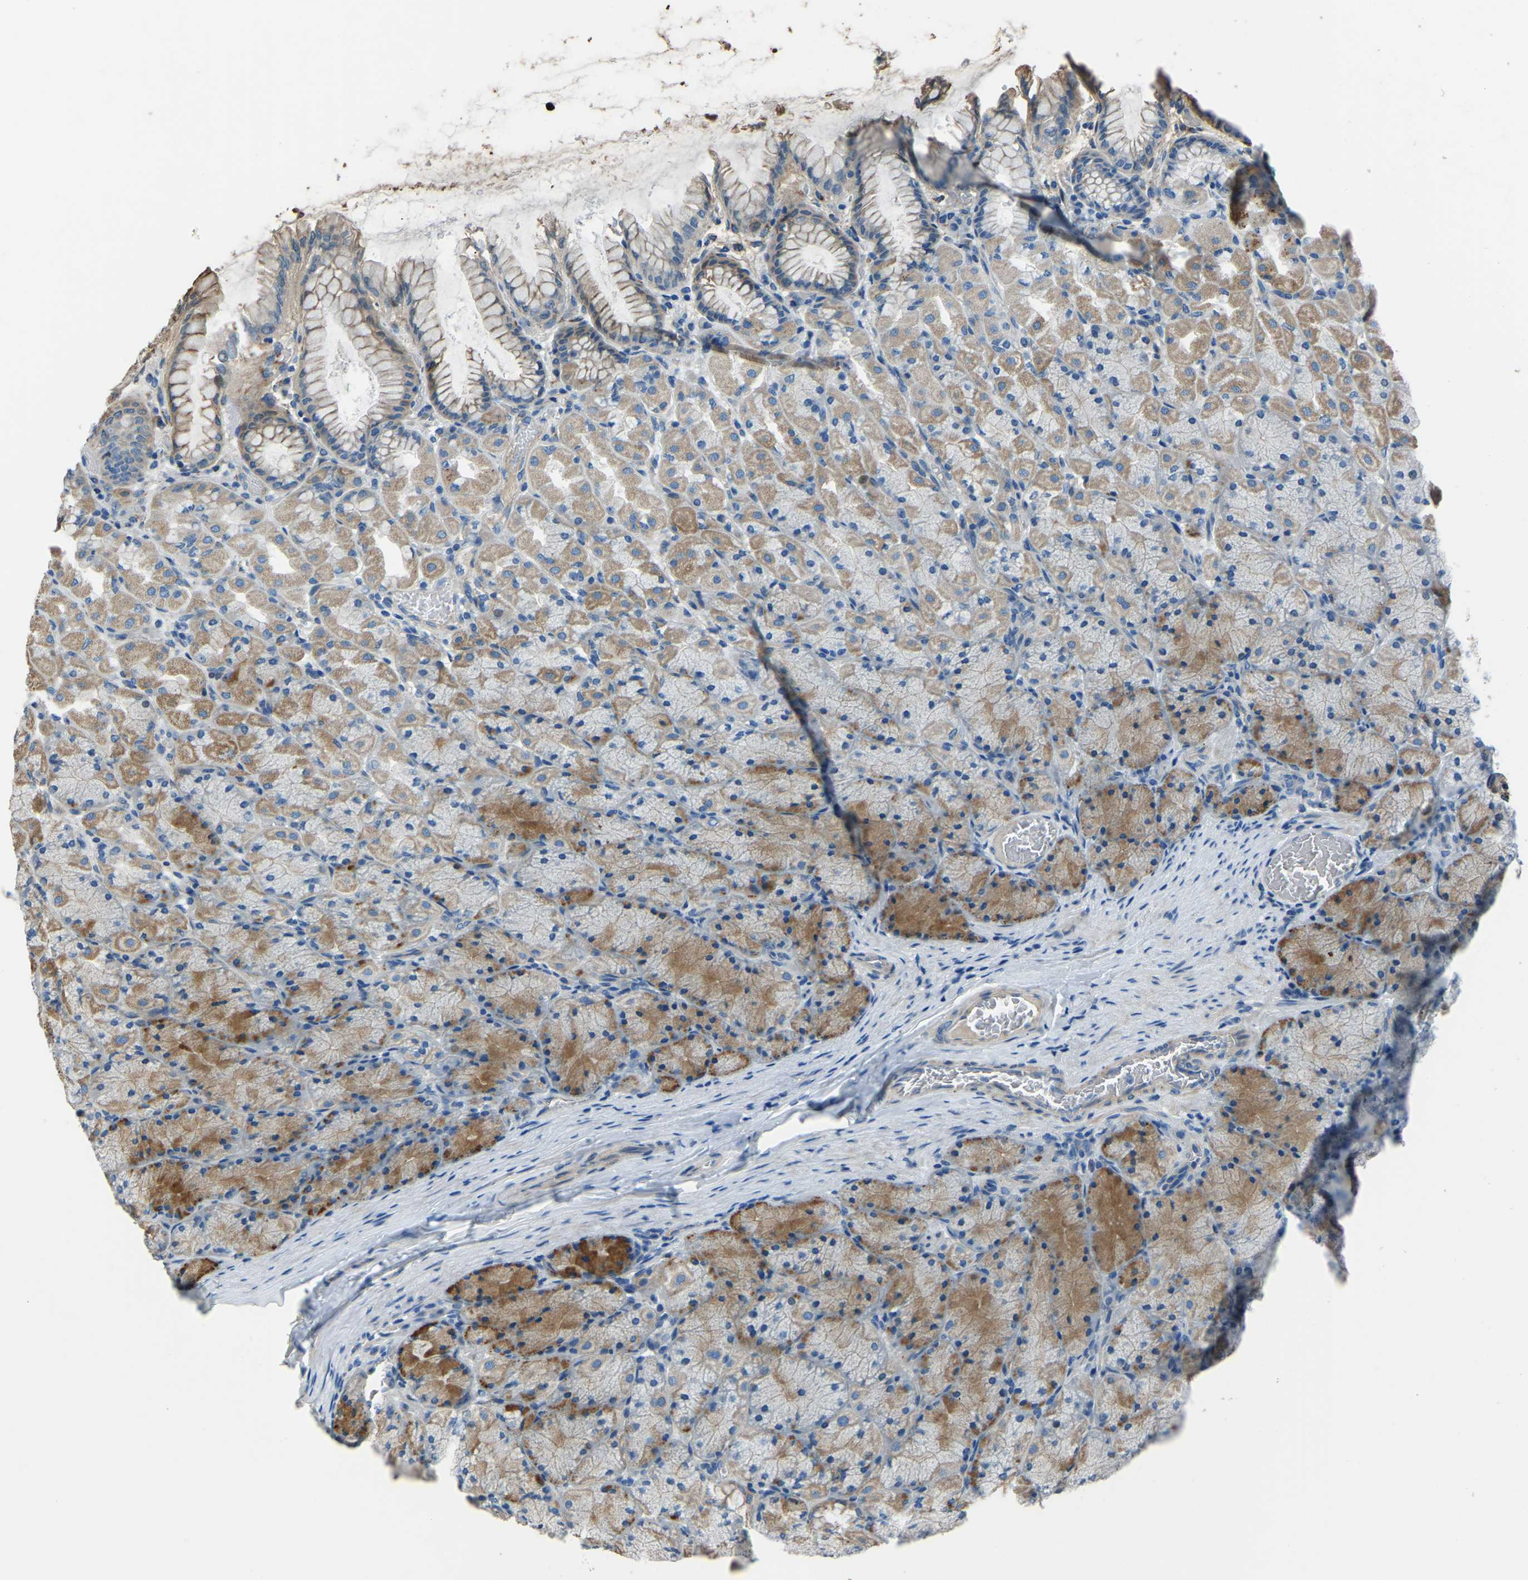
{"staining": {"intensity": "moderate", "quantity": "25%-75%", "location": "cytoplasmic/membranous"}, "tissue": "stomach", "cell_type": "Glandular cells", "image_type": "normal", "snomed": [{"axis": "morphology", "description": "Normal tissue, NOS"}, {"axis": "topography", "description": "Stomach, upper"}], "caption": "Moderate cytoplasmic/membranous positivity for a protein is appreciated in about 25%-75% of glandular cells of normal stomach using immunohistochemistry.", "gene": "COL3A1", "patient": {"sex": "female", "age": 56}}